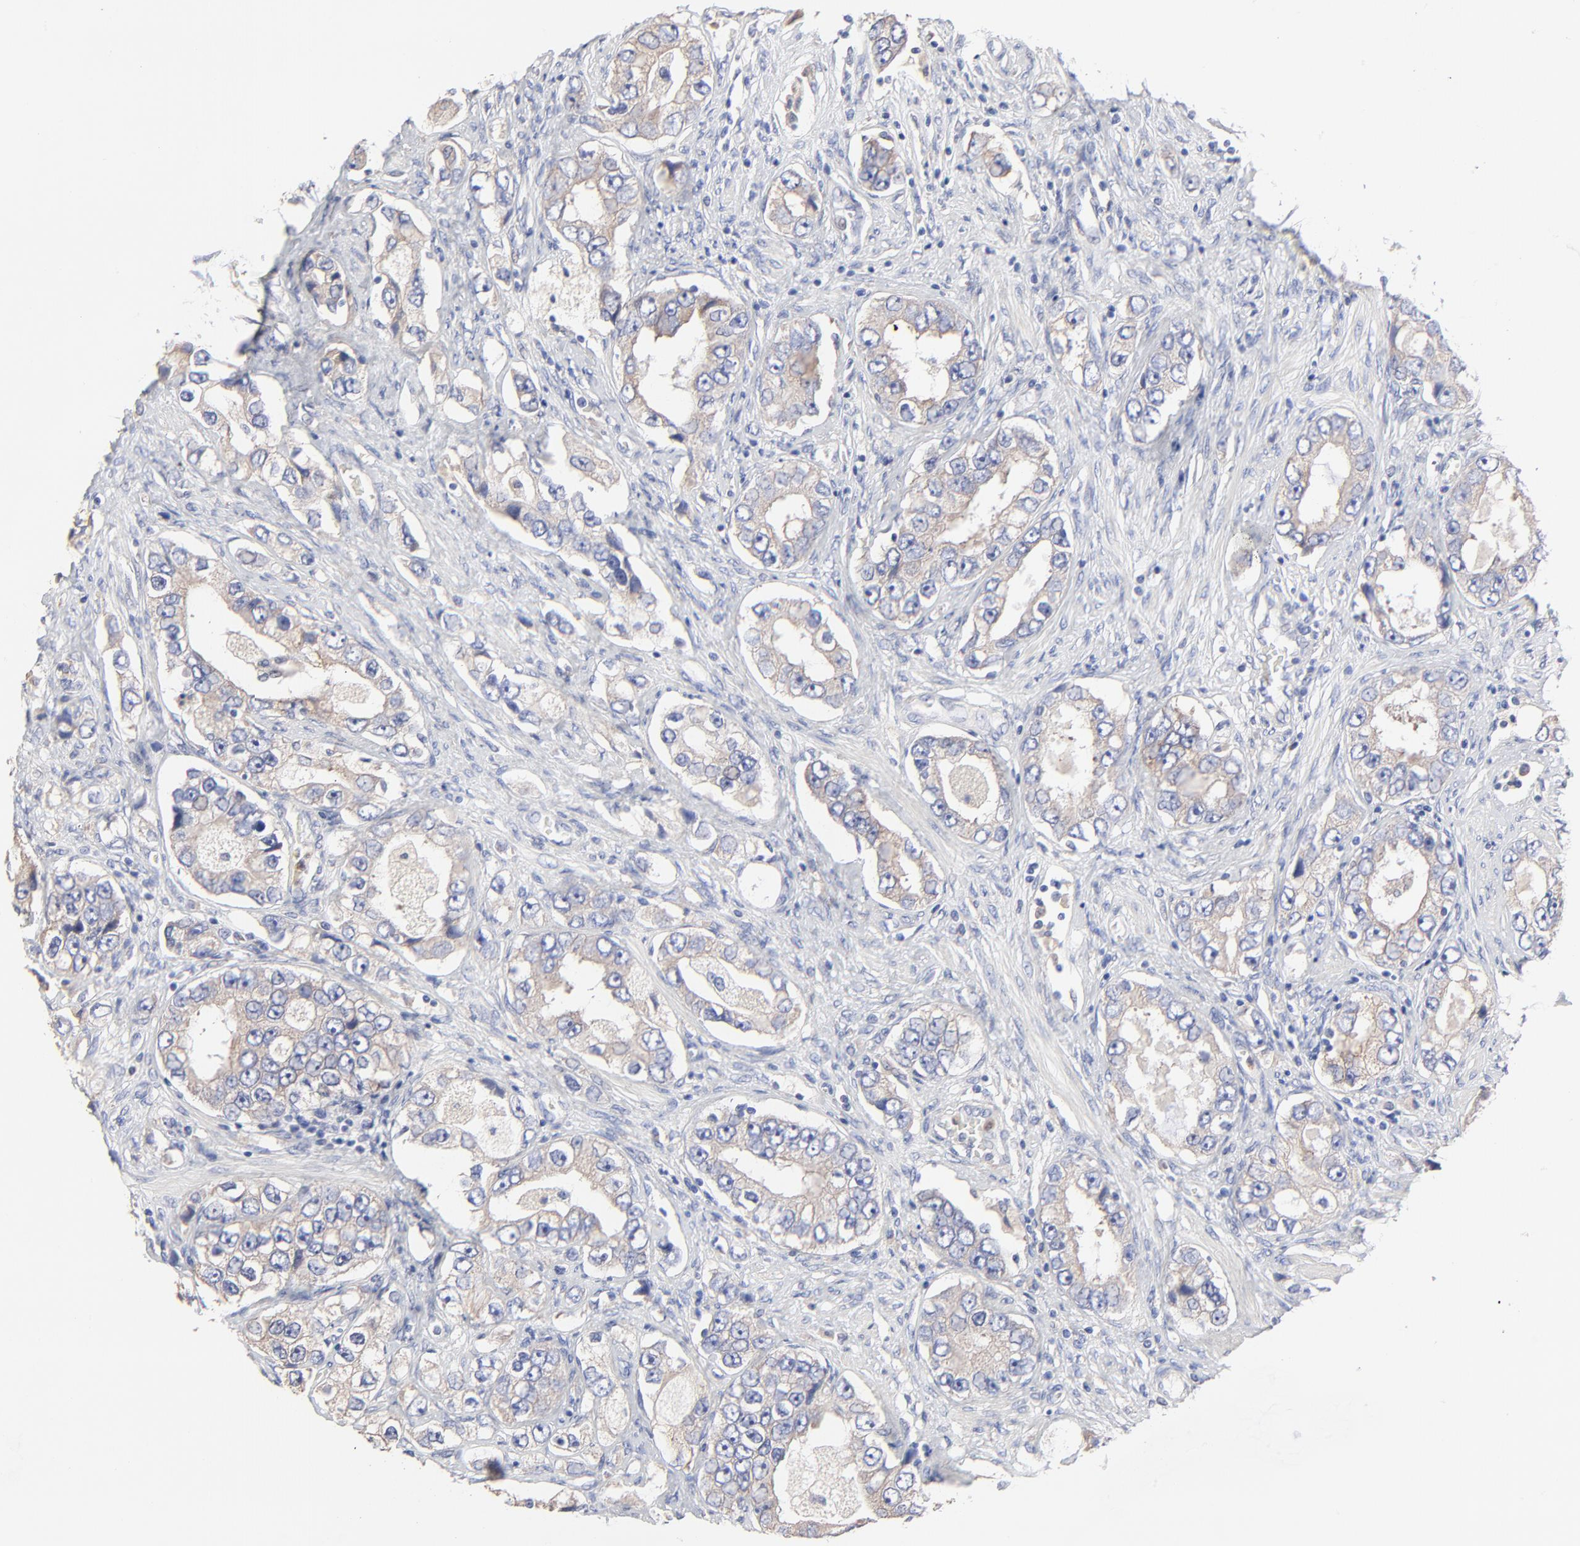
{"staining": {"intensity": "weak", "quantity": ">75%", "location": "cytoplasmic/membranous"}, "tissue": "prostate cancer", "cell_type": "Tumor cells", "image_type": "cancer", "snomed": [{"axis": "morphology", "description": "Adenocarcinoma, High grade"}, {"axis": "topography", "description": "Prostate"}], "caption": "Prostate adenocarcinoma (high-grade) stained with DAB immunohistochemistry (IHC) reveals low levels of weak cytoplasmic/membranous staining in approximately >75% of tumor cells.", "gene": "PPFIBP2", "patient": {"sex": "male", "age": 63}}